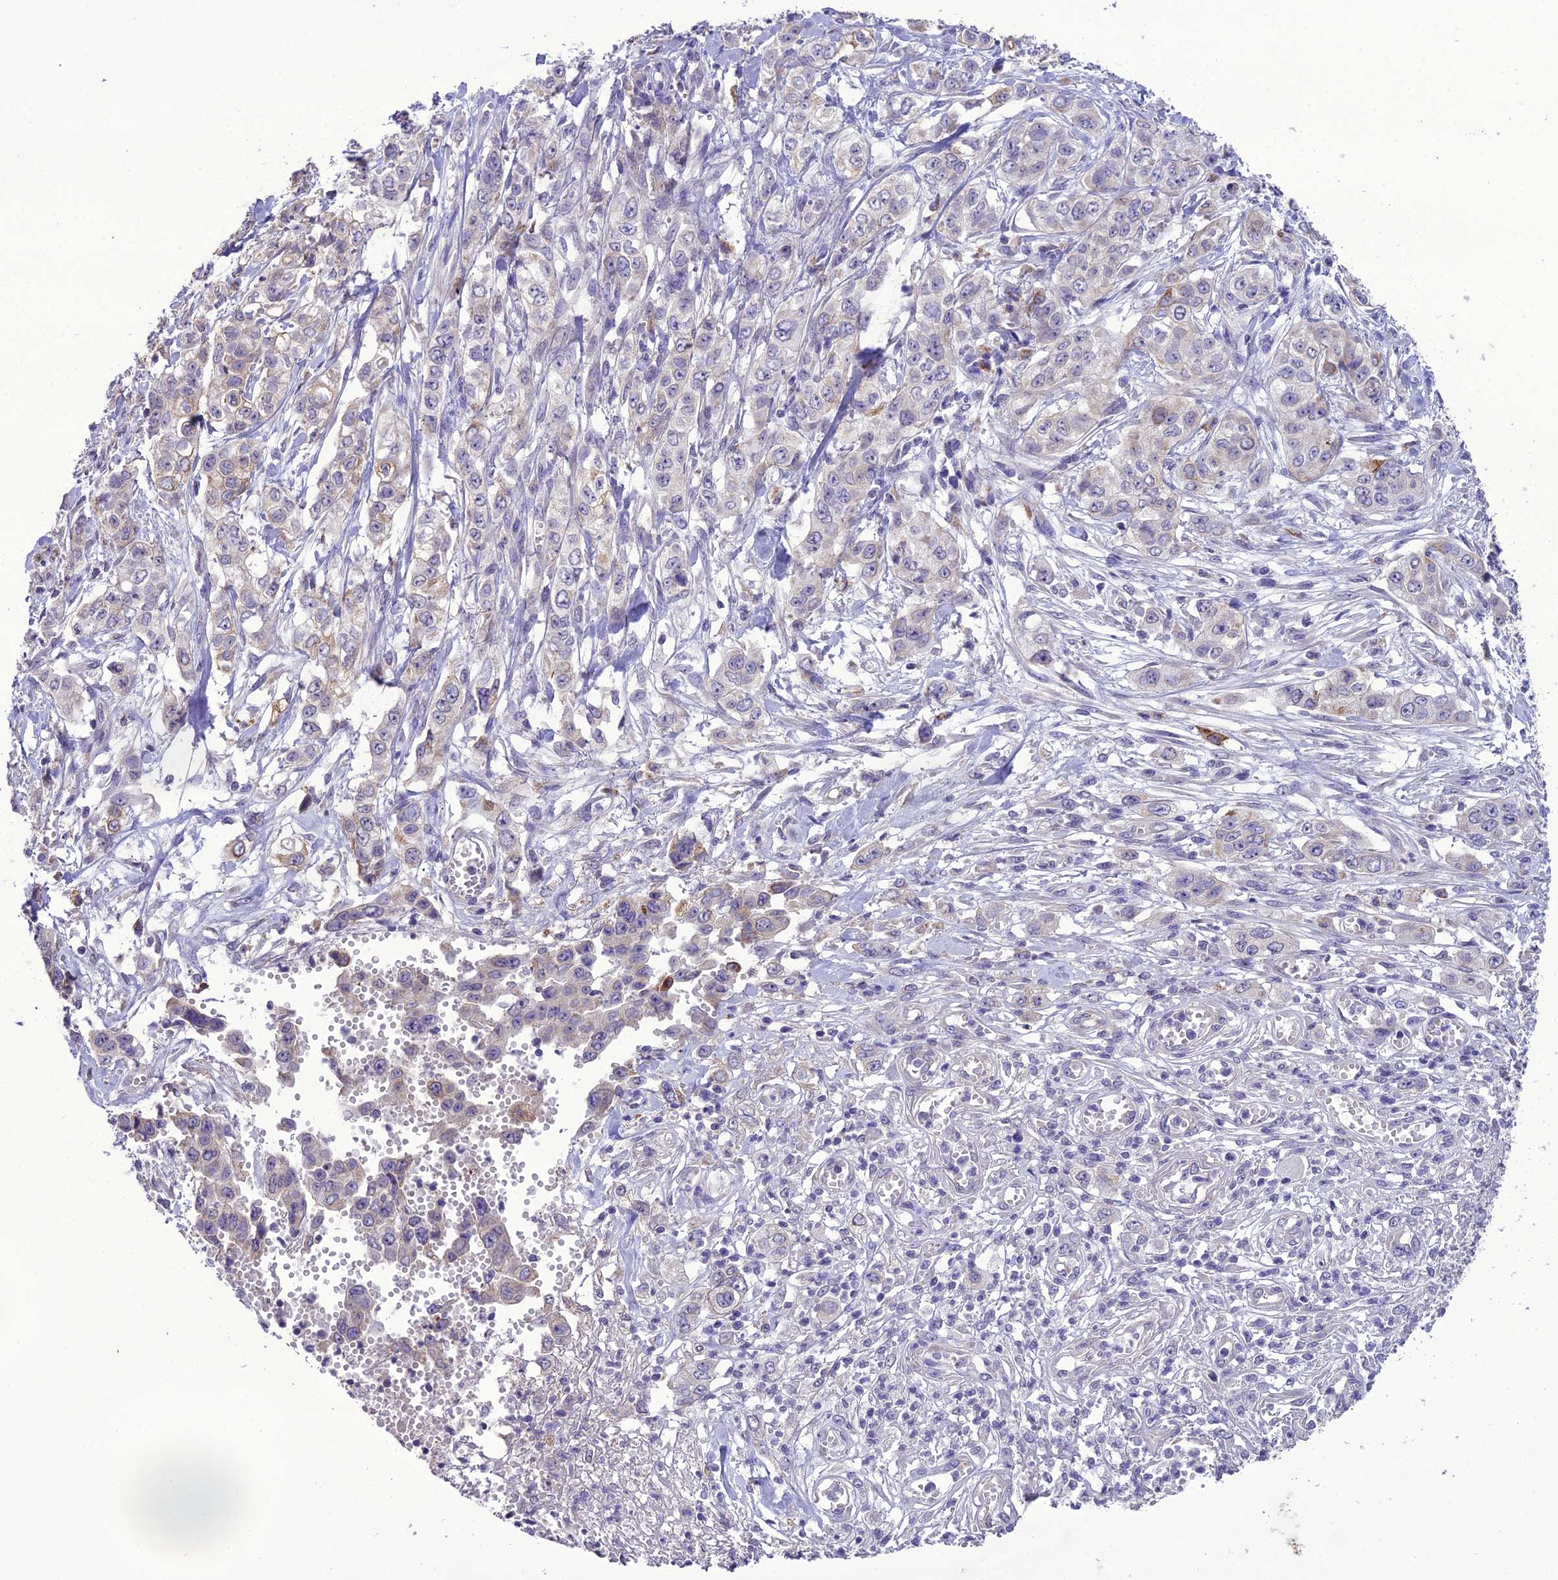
{"staining": {"intensity": "negative", "quantity": "none", "location": "none"}, "tissue": "stomach cancer", "cell_type": "Tumor cells", "image_type": "cancer", "snomed": [{"axis": "morphology", "description": "Adenocarcinoma, NOS"}, {"axis": "topography", "description": "Stomach, upper"}], "caption": "Human stomach cancer stained for a protein using IHC shows no expression in tumor cells.", "gene": "SCRT1", "patient": {"sex": "male", "age": 62}}